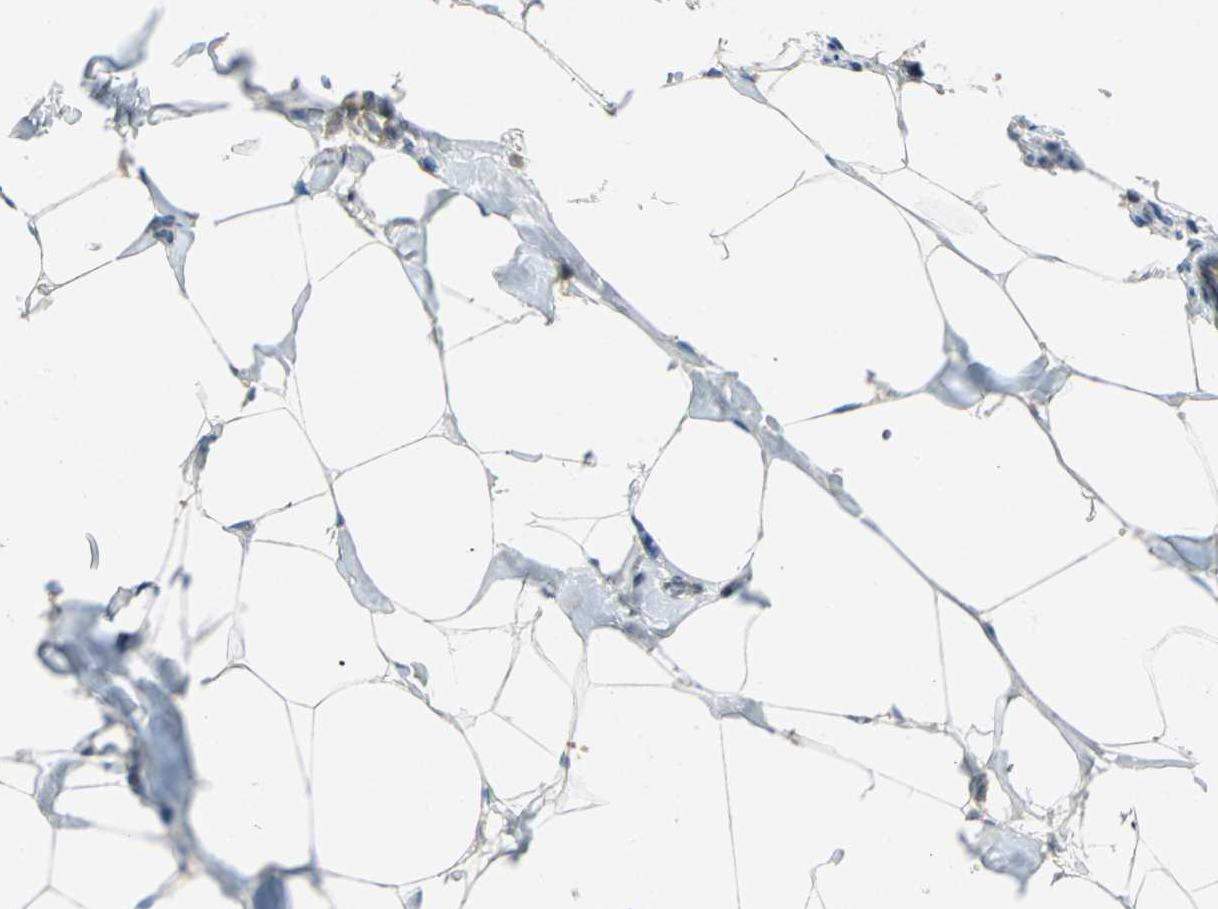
{"staining": {"intensity": "strong", "quantity": ">75%", "location": "cytoplasmic/membranous"}, "tissue": "breast cancer", "cell_type": "Tumor cells", "image_type": "cancer", "snomed": [{"axis": "morphology", "description": "Normal tissue, NOS"}, {"axis": "morphology", "description": "Duct carcinoma"}, {"axis": "topography", "description": "Breast"}], "caption": "Tumor cells demonstrate high levels of strong cytoplasmic/membranous staining in about >75% of cells in breast cancer.", "gene": "PPIA", "patient": {"sex": "female", "age": 50}}